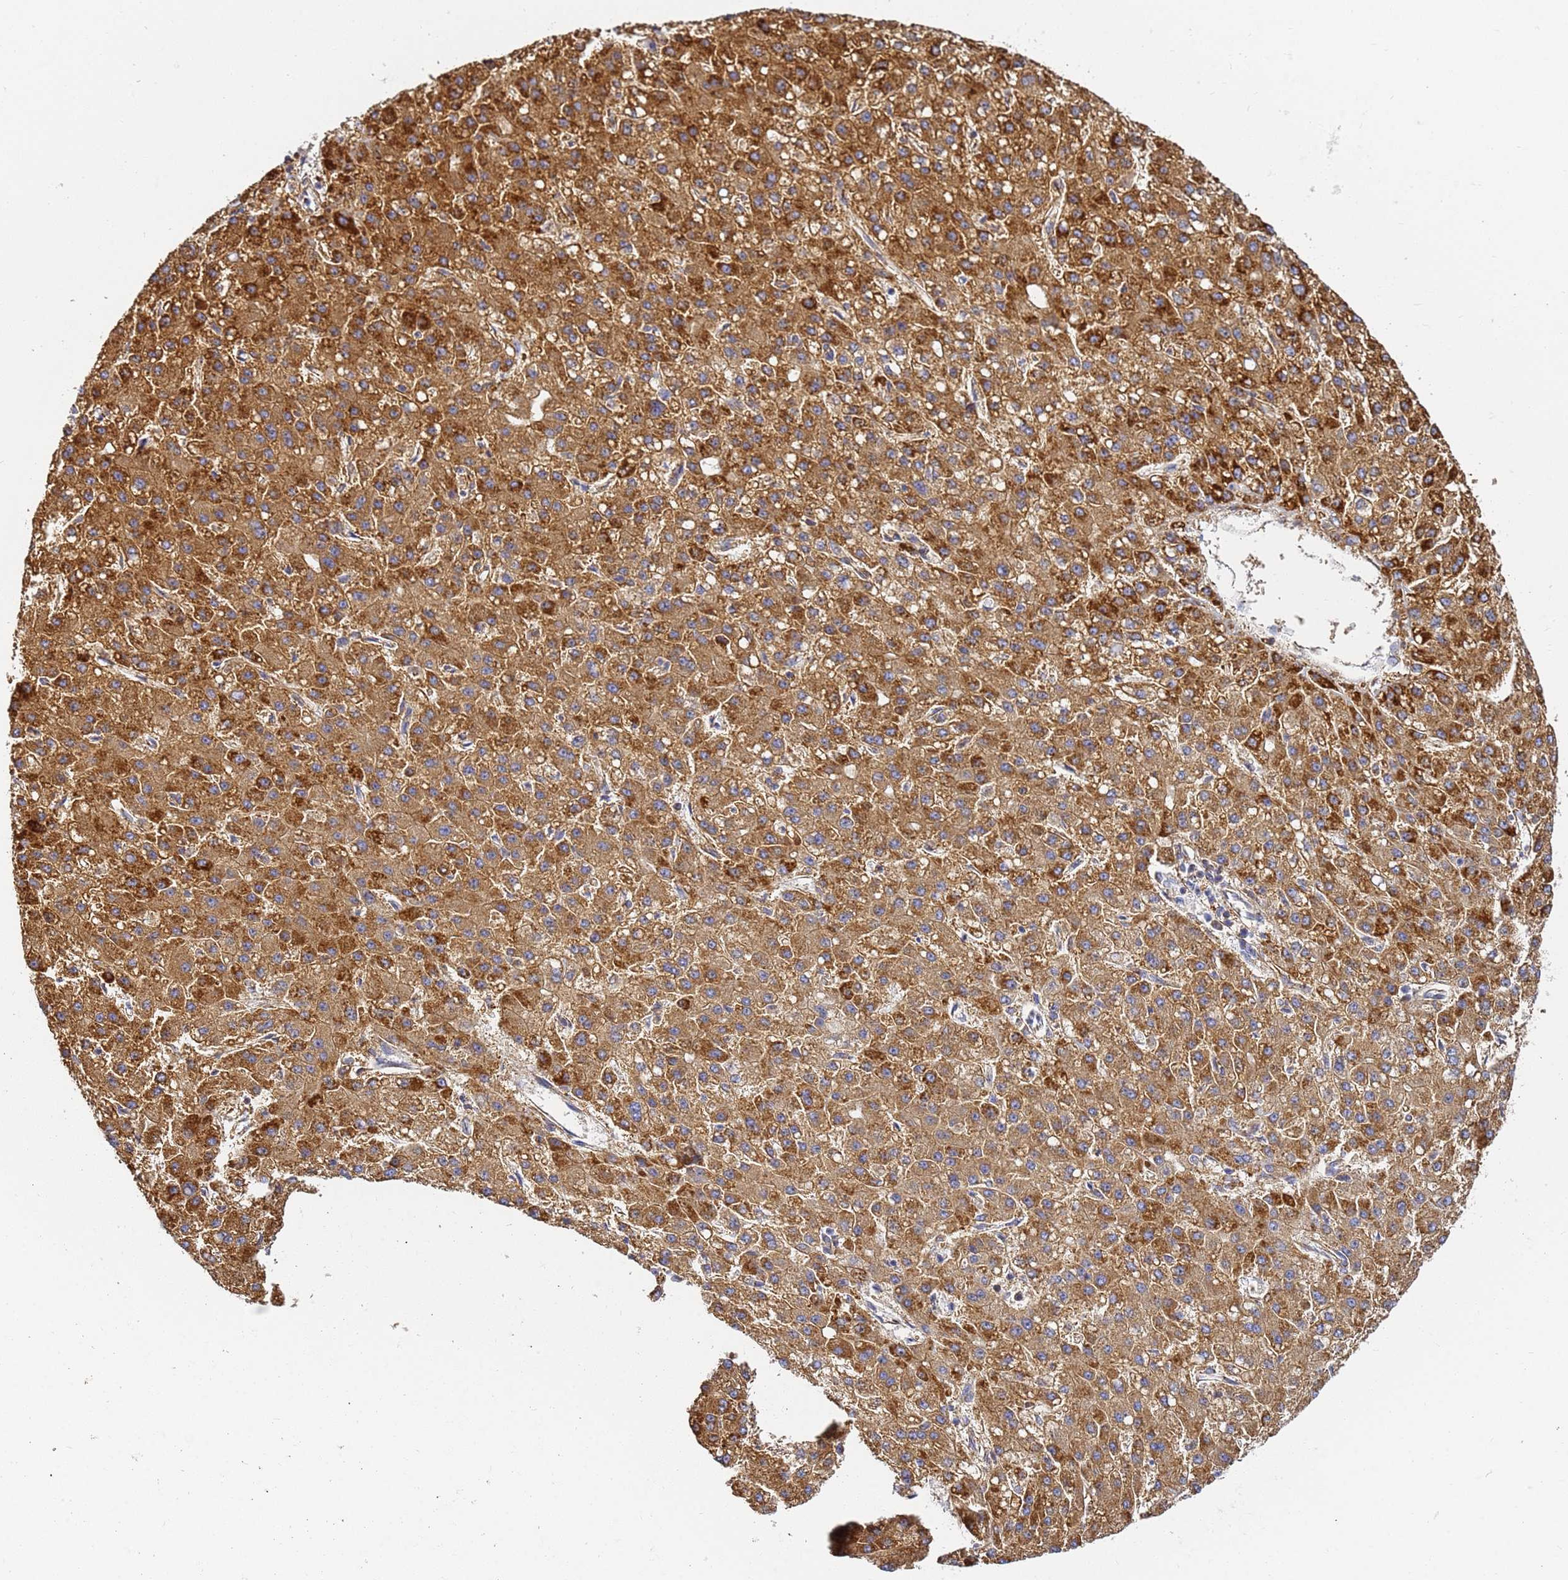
{"staining": {"intensity": "strong", "quantity": ">75%", "location": "cytoplasmic/membranous"}, "tissue": "liver cancer", "cell_type": "Tumor cells", "image_type": "cancer", "snomed": [{"axis": "morphology", "description": "Carcinoma, Hepatocellular, NOS"}, {"axis": "topography", "description": "Liver"}], "caption": "Hepatocellular carcinoma (liver) stained for a protein reveals strong cytoplasmic/membranous positivity in tumor cells. Immunohistochemistry (ihc) stains the protein in brown and the nuclei are stained blue.", "gene": "CNIH4", "patient": {"sex": "male", "age": 67}}